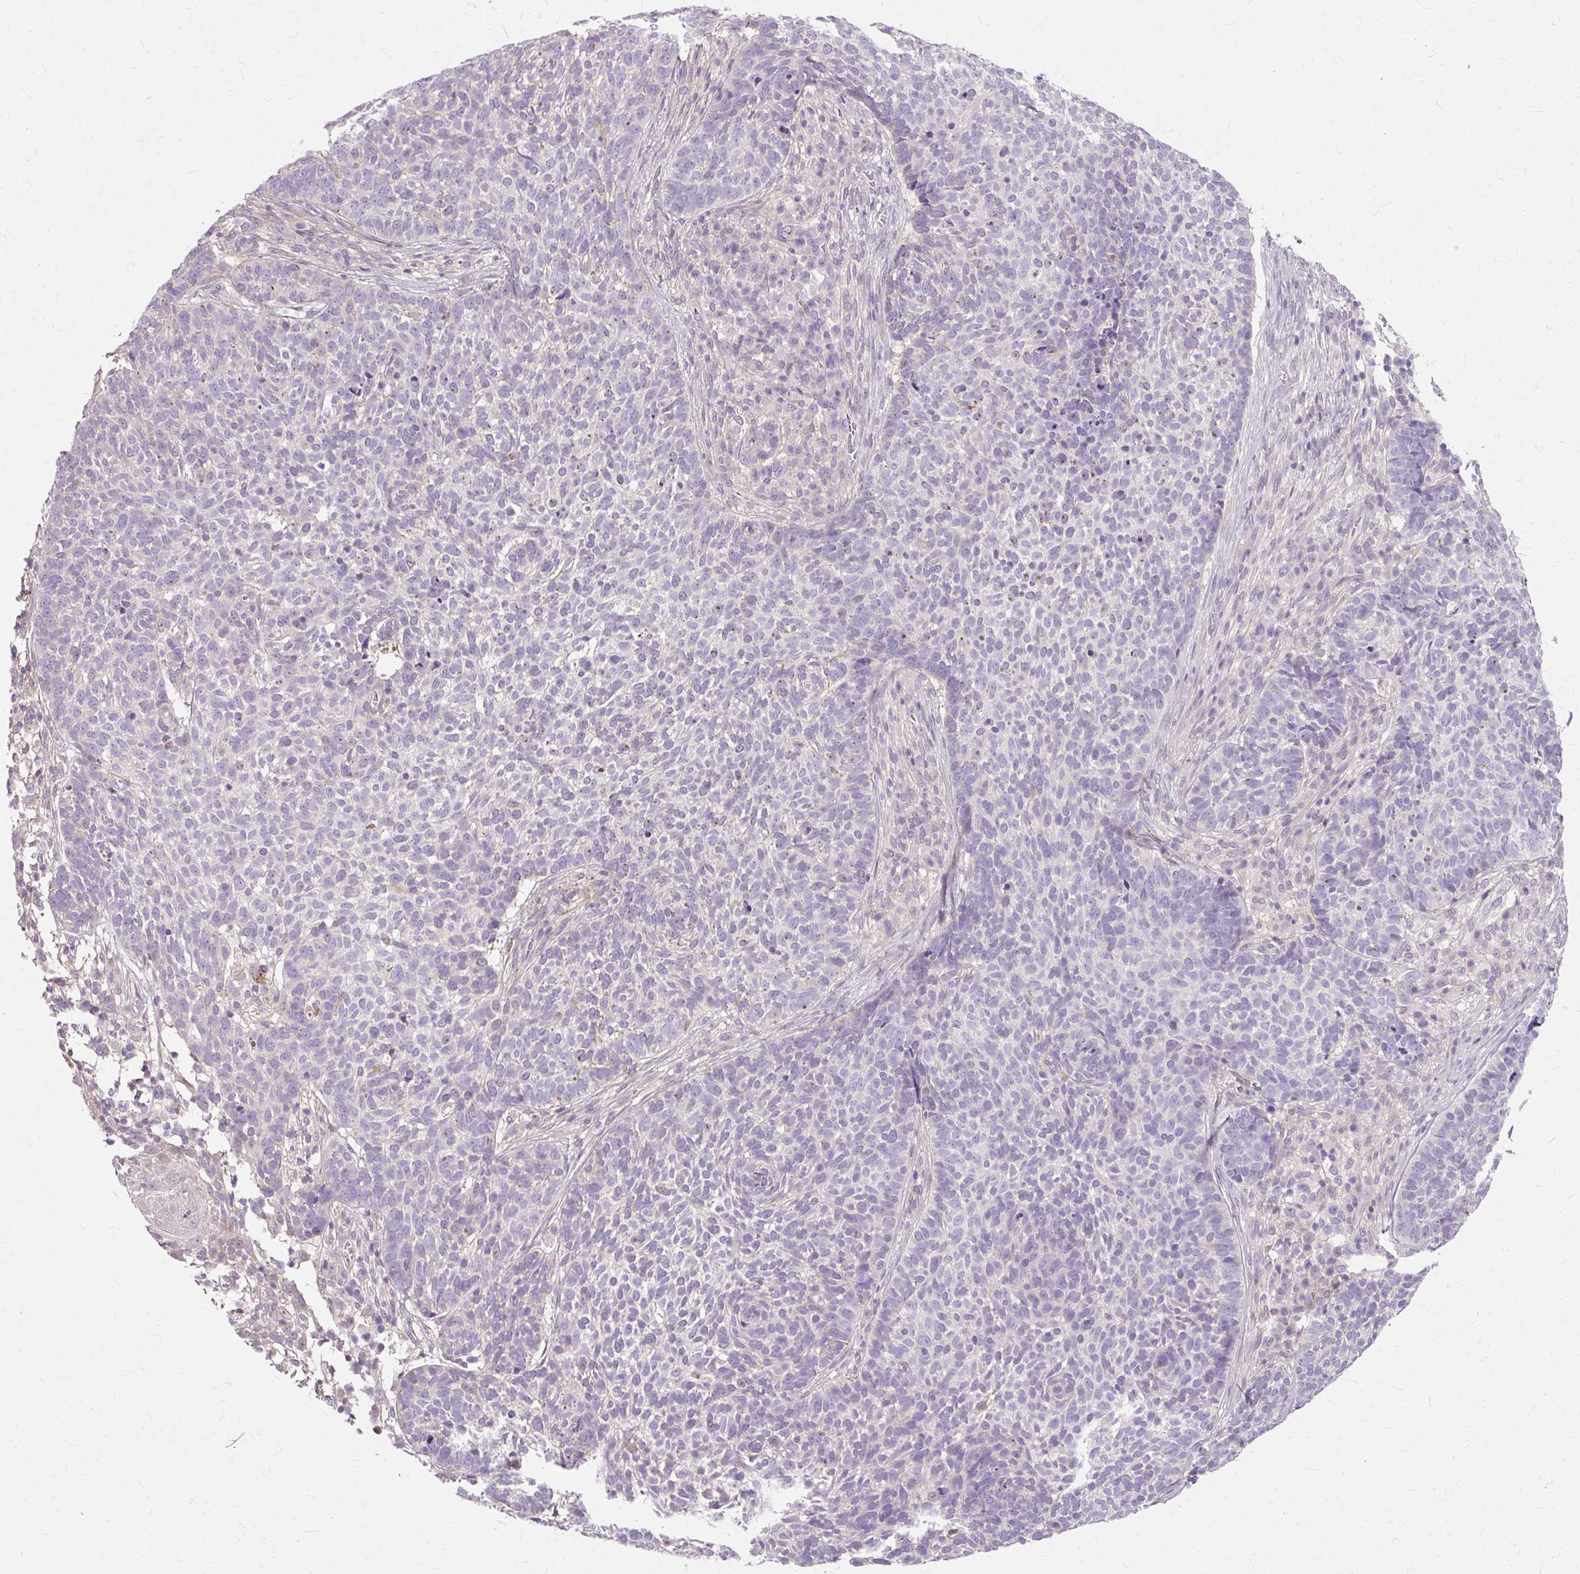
{"staining": {"intensity": "negative", "quantity": "none", "location": "none"}, "tissue": "skin cancer", "cell_type": "Tumor cells", "image_type": "cancer", "snomed": [{"axis": "morphology", "description": "Basal cell carcinoma"}, {"axis": "topography", "description": "Skin"}], "caption": "An immunohistochemistry (IHC) photomicrograph of basal cell carcinoma (skin) is shown. There is no staining in tumor cells of basal cell carcinoma (skin).", "gene": "TSPAN8", "patient": {"sex": "male", "age": 85}}